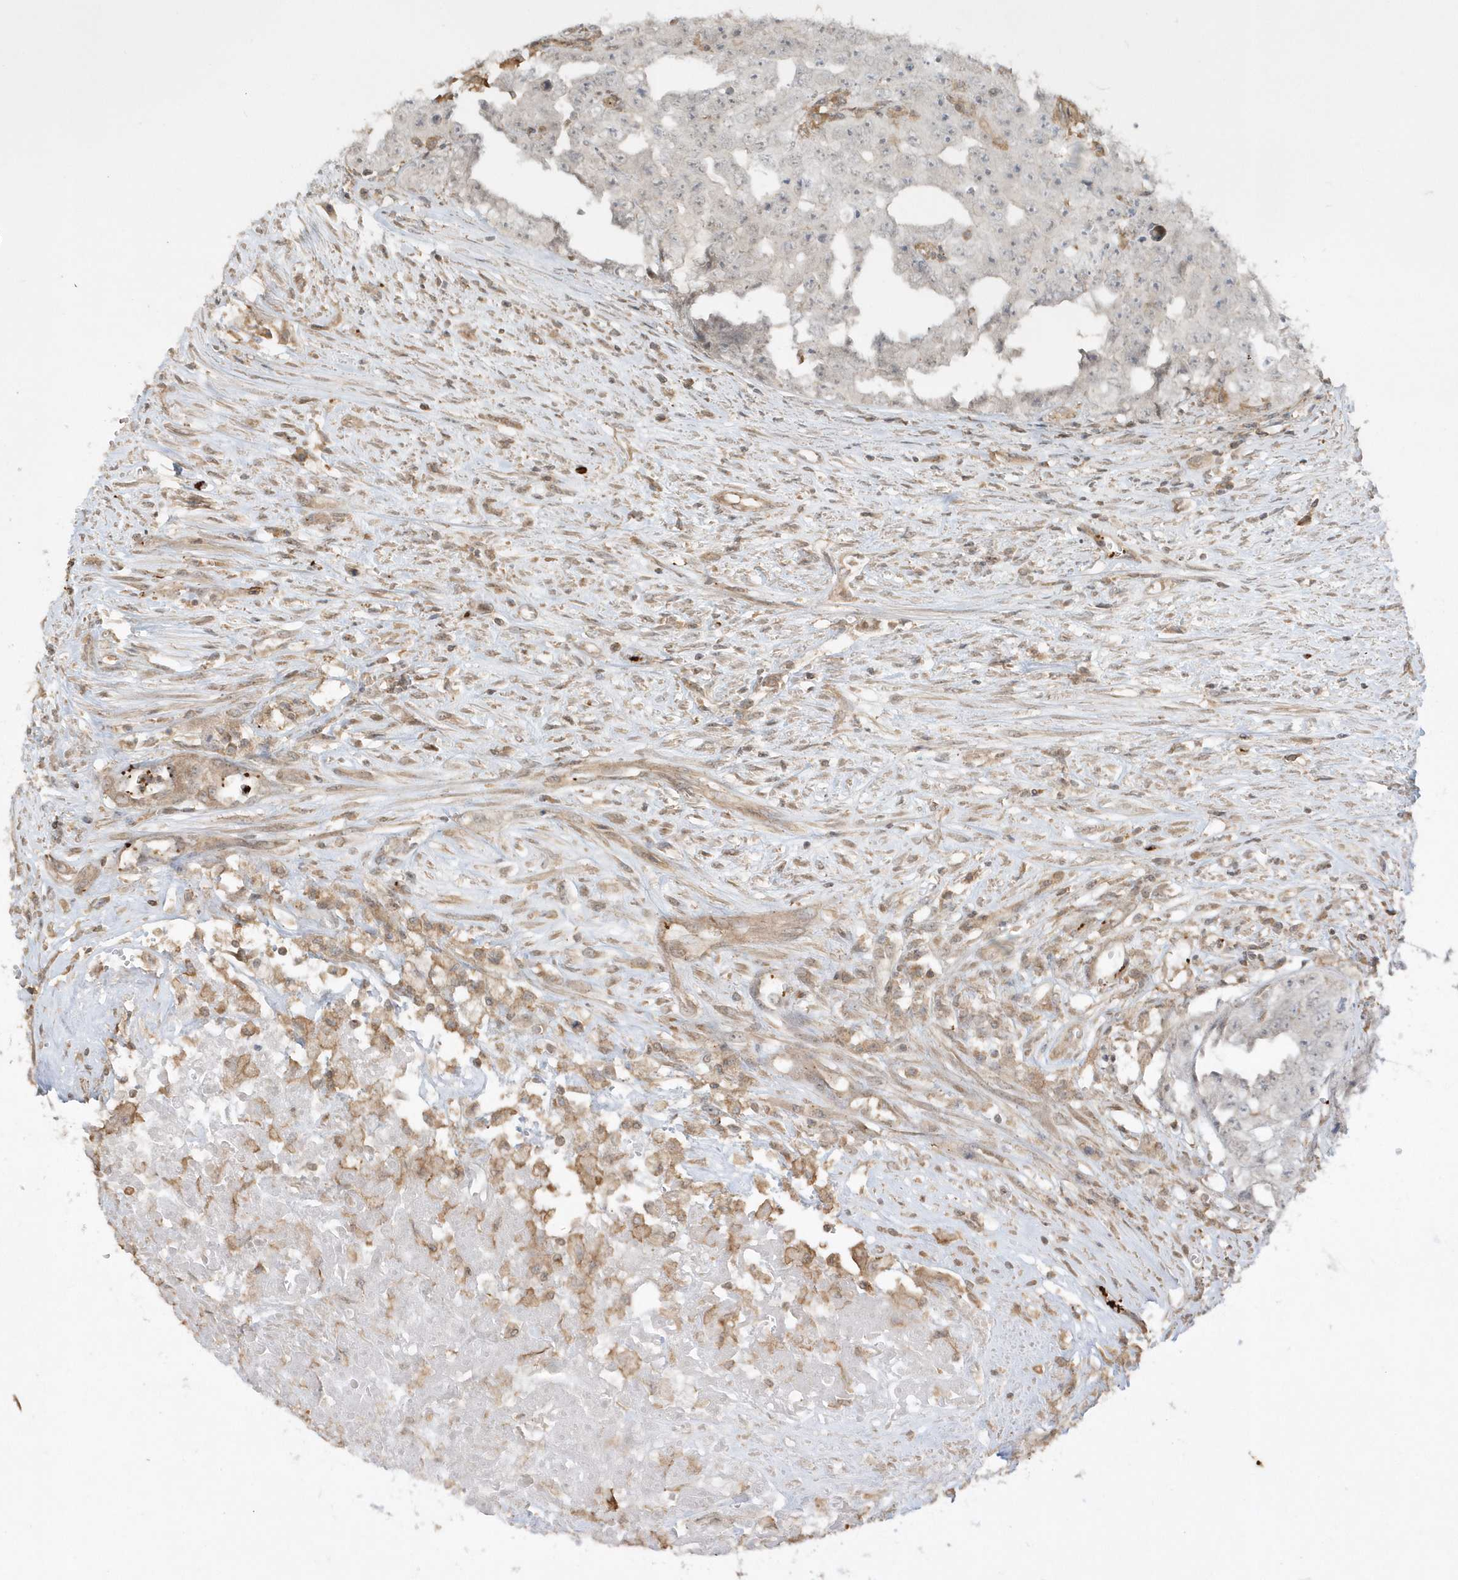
{"staining": {"intensity": "negative", "quantity": "none", "location": "none"}, "tissue": "testis cancer", "cell_type": "Tumor cells", "image_type": "cancer", "snomed": [{"axis": "morphology", "description": "Seminoma, NOS"}, {"axis": "morphology", "description": "Carcinoma, Embryonal, NOS"}, {"axis": "topography", "description": "Testis"}], "caption": "Embryonal carcinoma (testis) was stained to show a protein in brown. There is no significant positivity in tumor cells.", "gene": "BSN", "patient": {"sex": "male", "age": 43}}